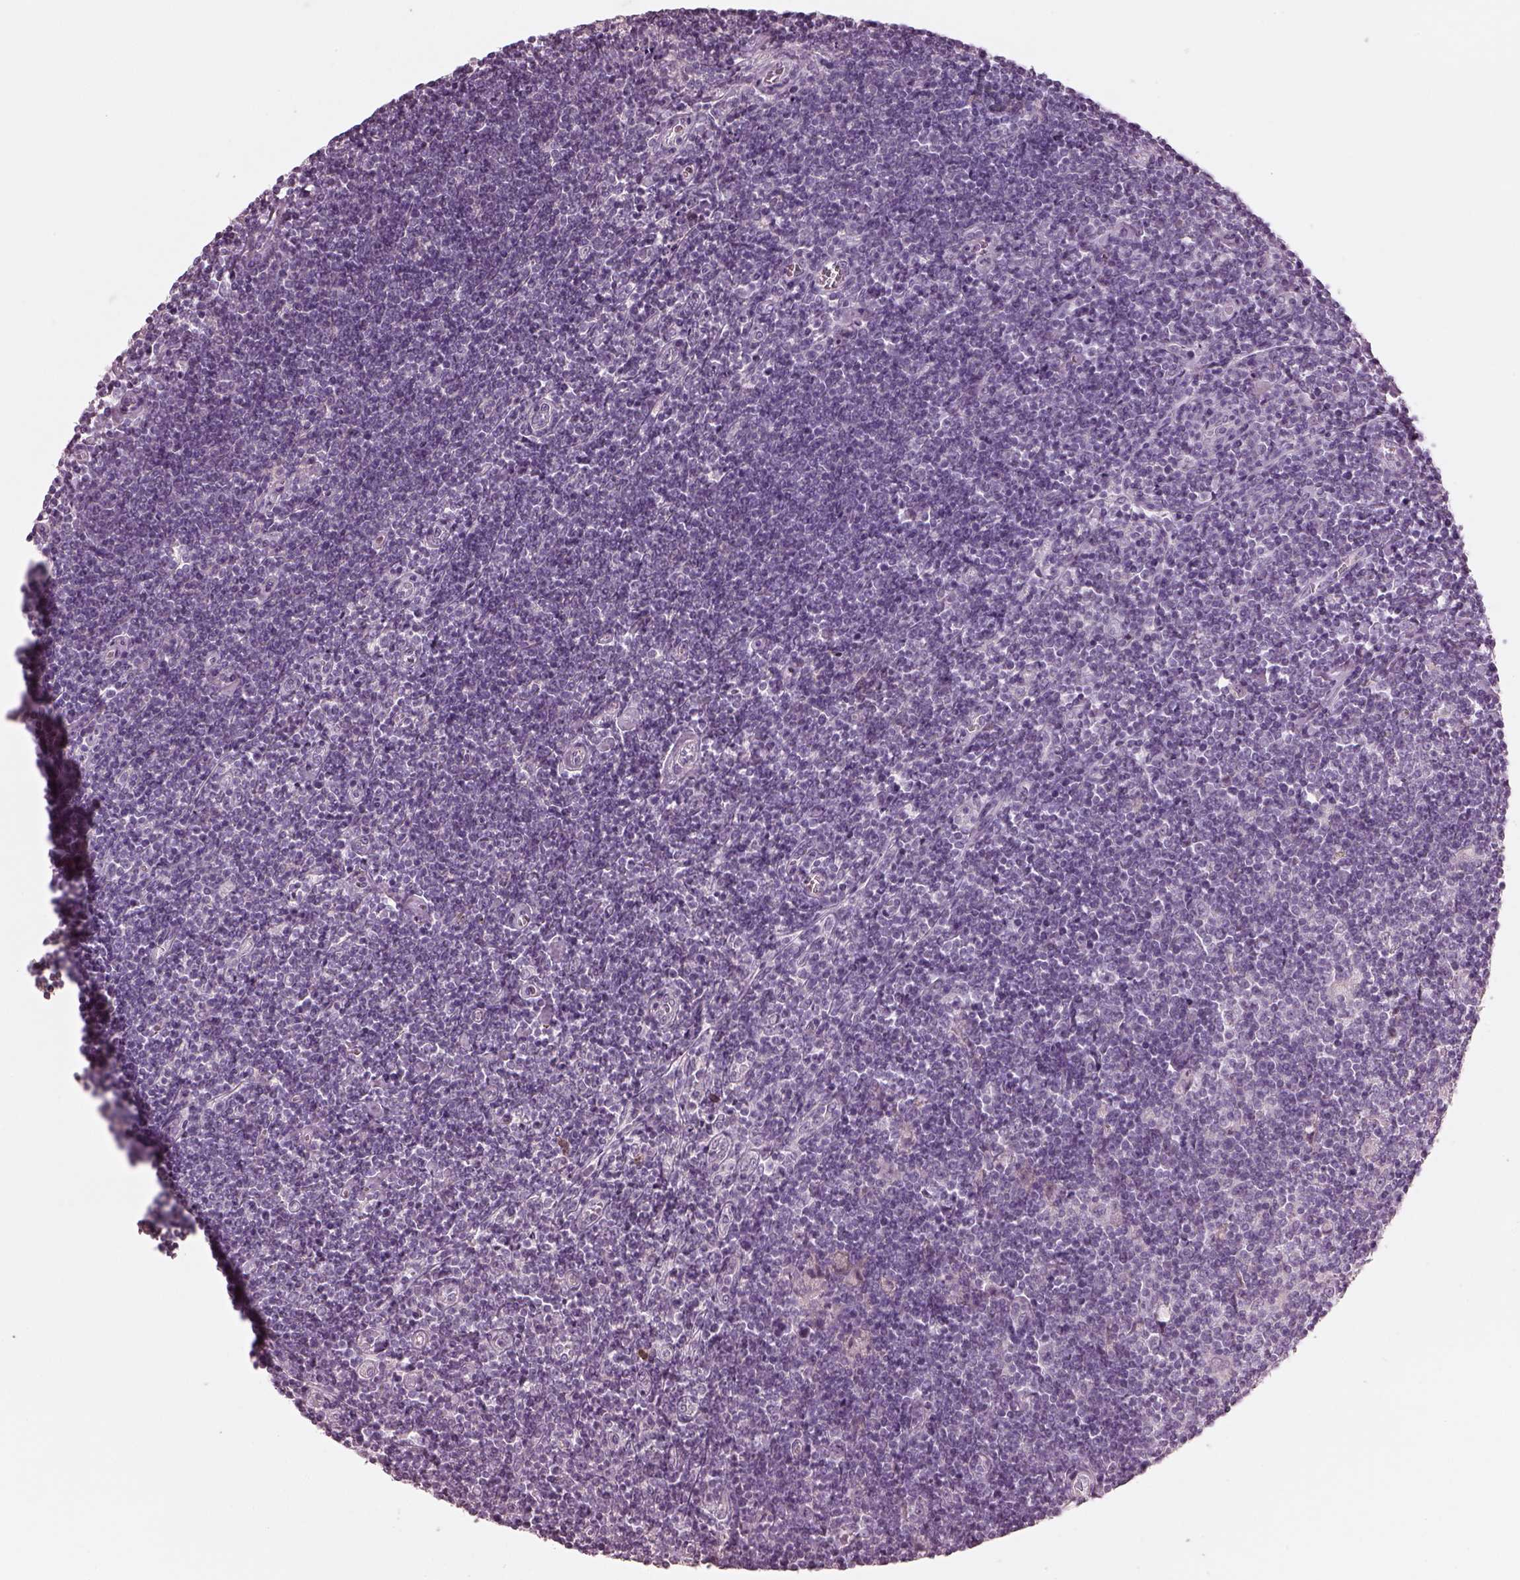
{"staining": {"intensity": "negative", "quantity": "none", "location": "none"}, "tissue": "lymphoma", "cell_type": "Tumor cells", "image_type": "cancer", "snomed": [{"axis": "morphology", "description": "Hodgkin's disease, NOS"}, {"axis": "topography", "description": "Lymph node"}], "caption": "Hodgkin's disease stained for a protein using IHC reveals no positivity tumor cells.", "gene": "RSPH9", "patient": {"sex": "male", "age": 40}}